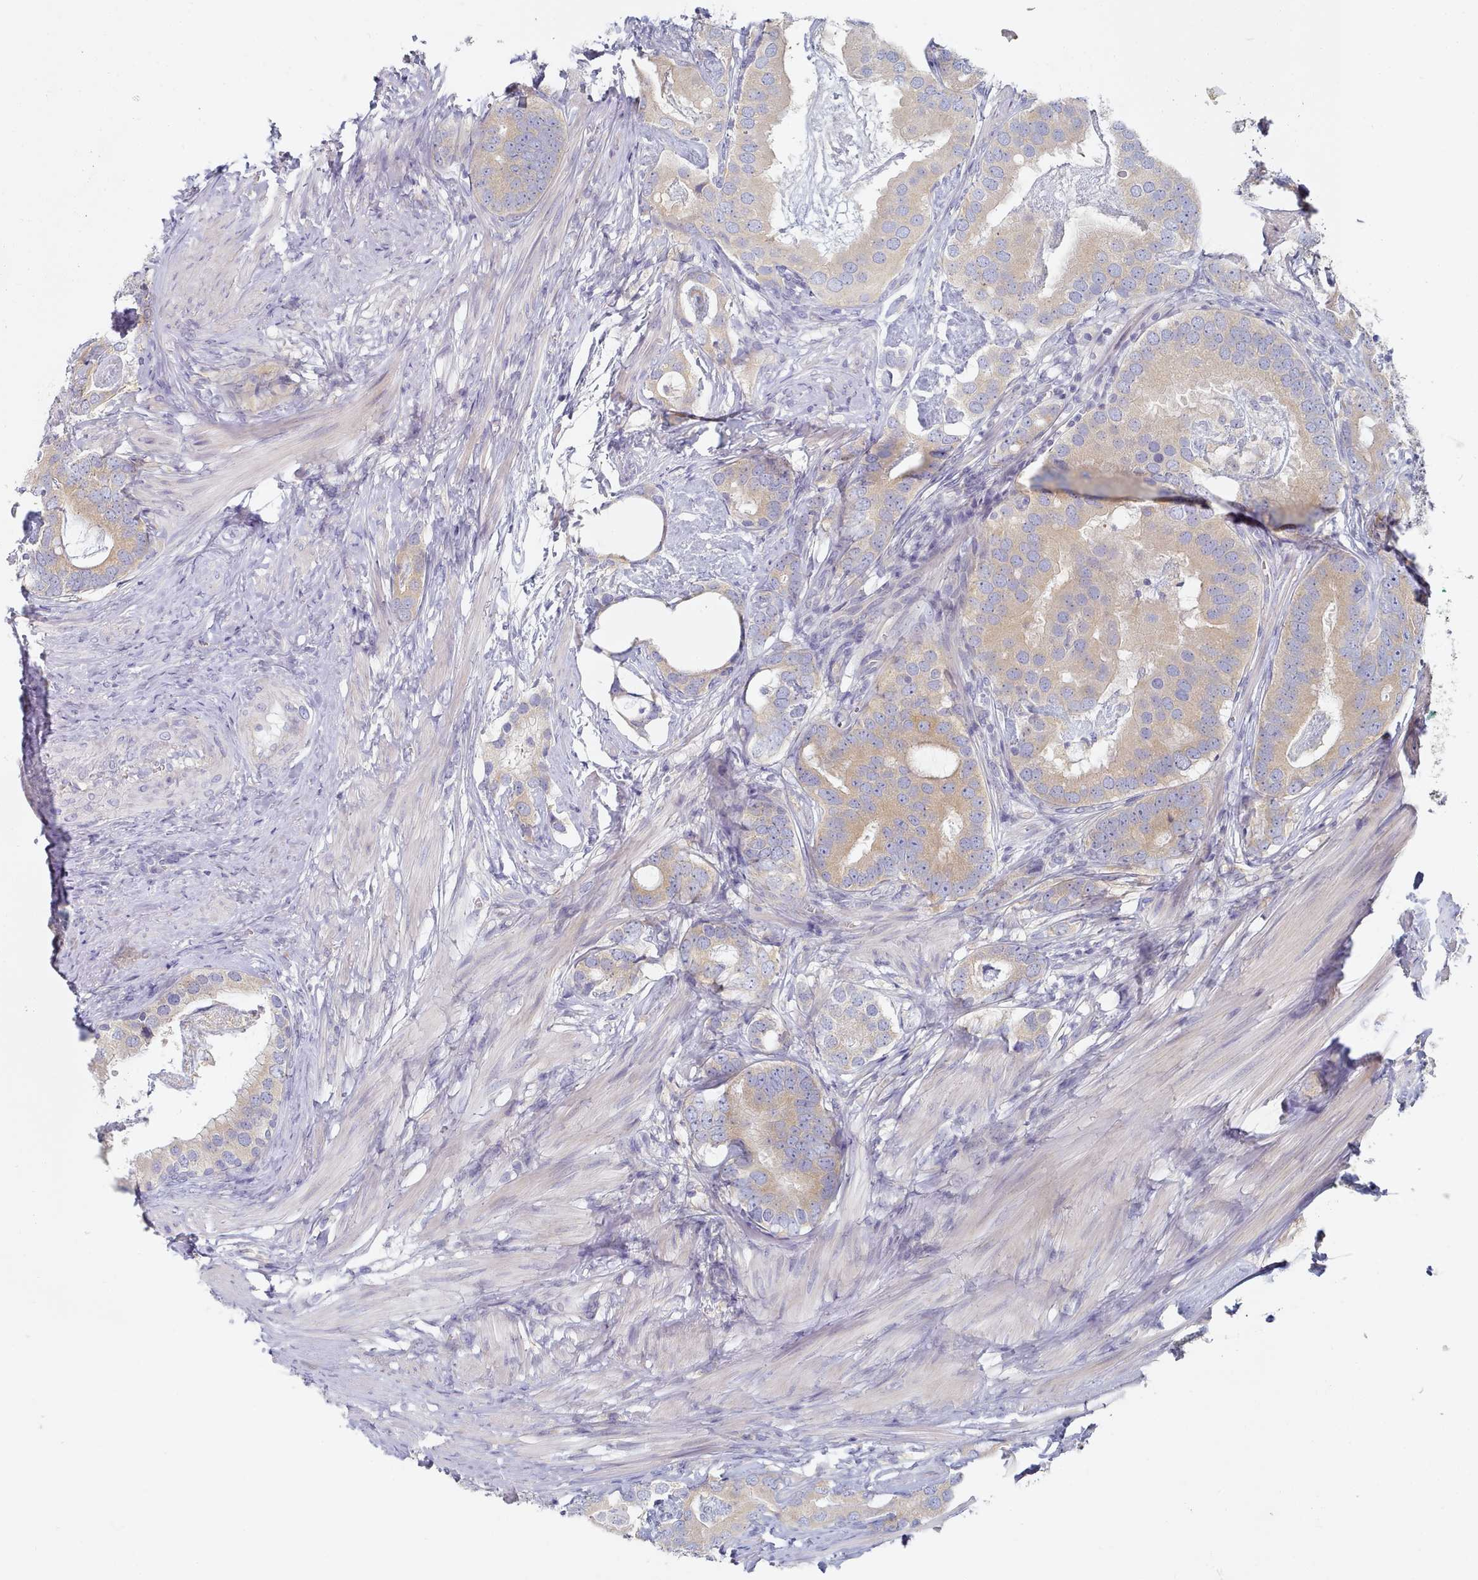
{"staining": {"intensity": "moderate", "quantity": "25%-75%", "location": "cytoplasmic/membranous"}, "tissue": "prostate cancer", "cell_type": "Tumor cells", "image_type": "cancer", "snomed": [{"axis": "morphology", "description": "Adenocarcinoma, Low grade"}, {"axis": "topography", "description": "Prostate"}], "caption": "A brown stain labels moderate cytoplasmic/membranous staining of a protein in human prostate adenocarcinoma (low-grade) tumor cells.", "gene": "TYW1B", "patient": {"sex": "male", "age": 71}}